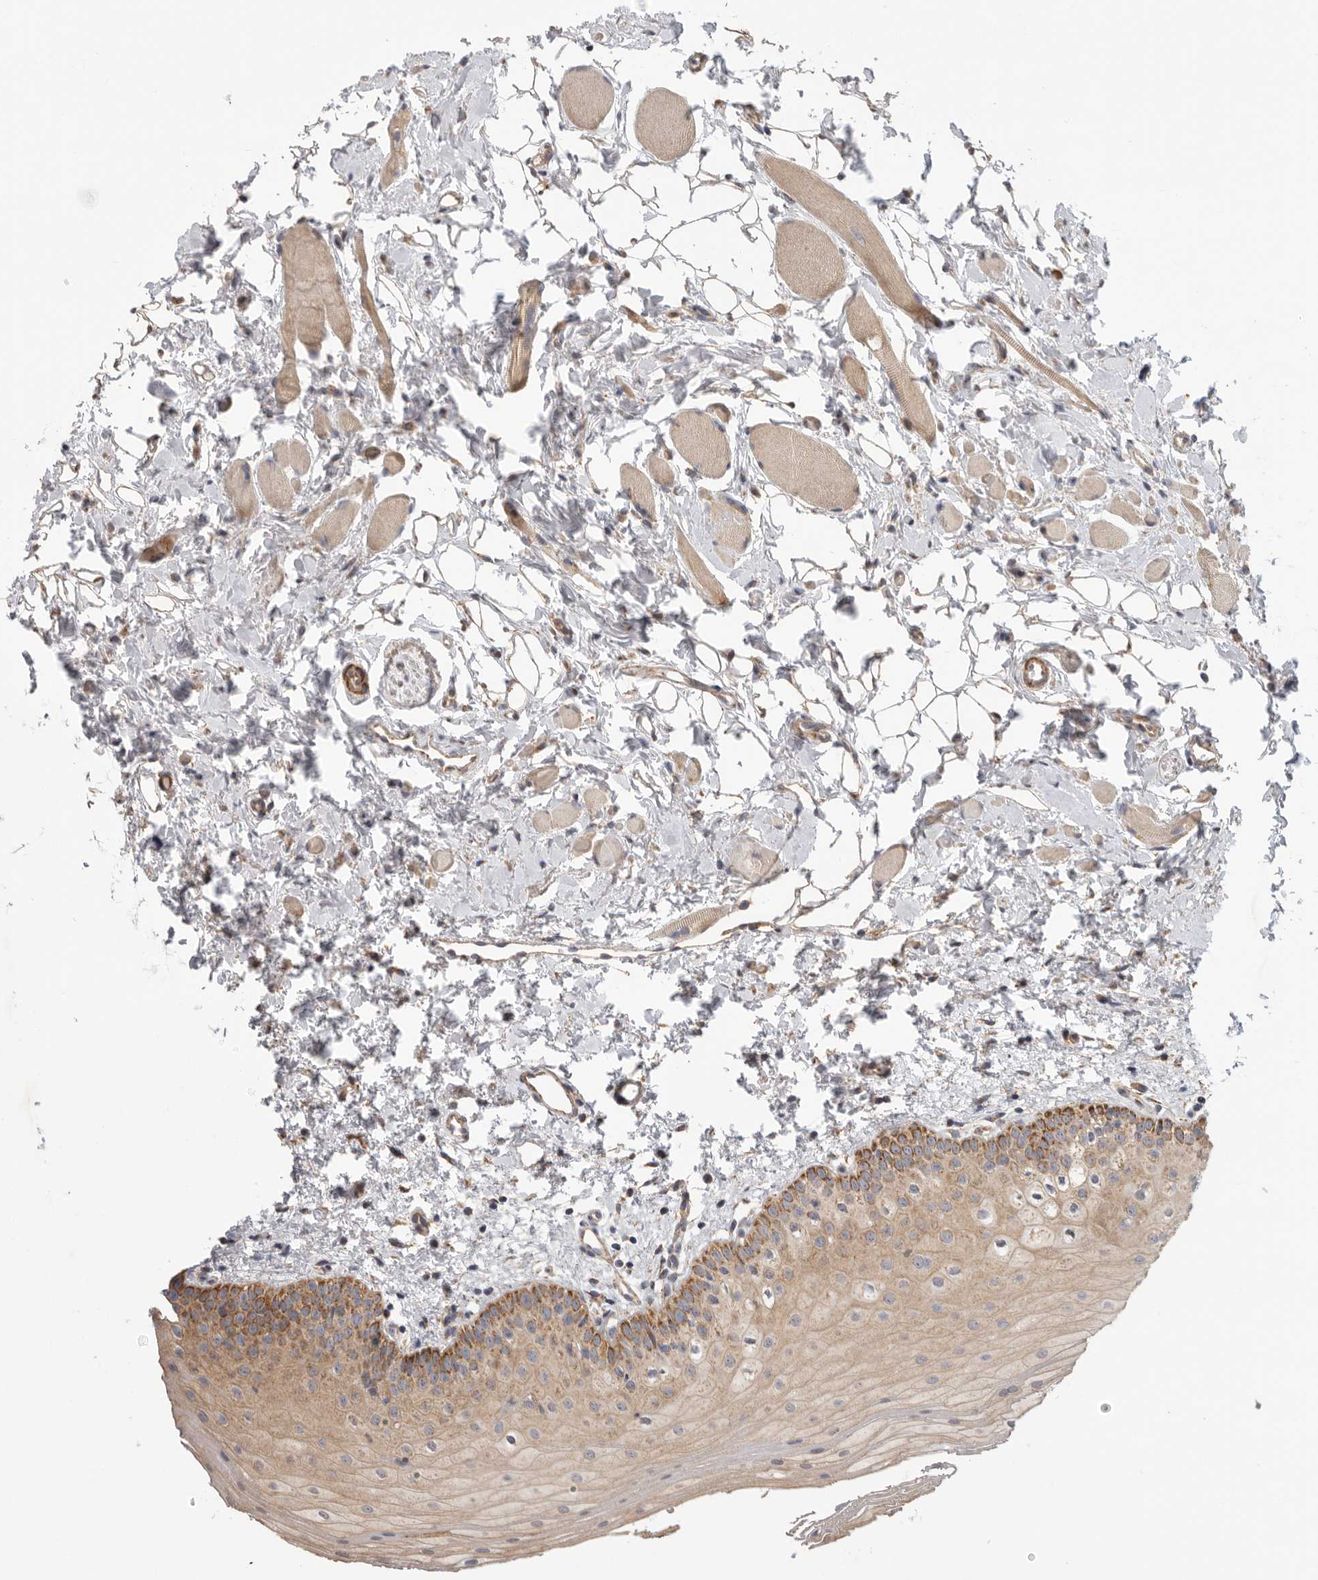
{"staining": {"intensity": "moderate", "quantity": ">75%", "location": "cytoplasmic/membranous"}, "tissue": "oral mucosa", "cell_type": "Squamous epithelial cells", "image_type": "normal", "snomed": [{"axis": "morphology", "description": "Normal tissue, NOS"}, {"axis": "topography", "description": "Oral tissue"}], "caption": "Immunohistochemistry (DAB) staining of benign oral mucosa displays moderate cytoplasmic/membranous protein staining in about >75% of squamous epithelial cells.", "gene": "MTFR1L", "patient": {"sex": "male", "age": 28}}